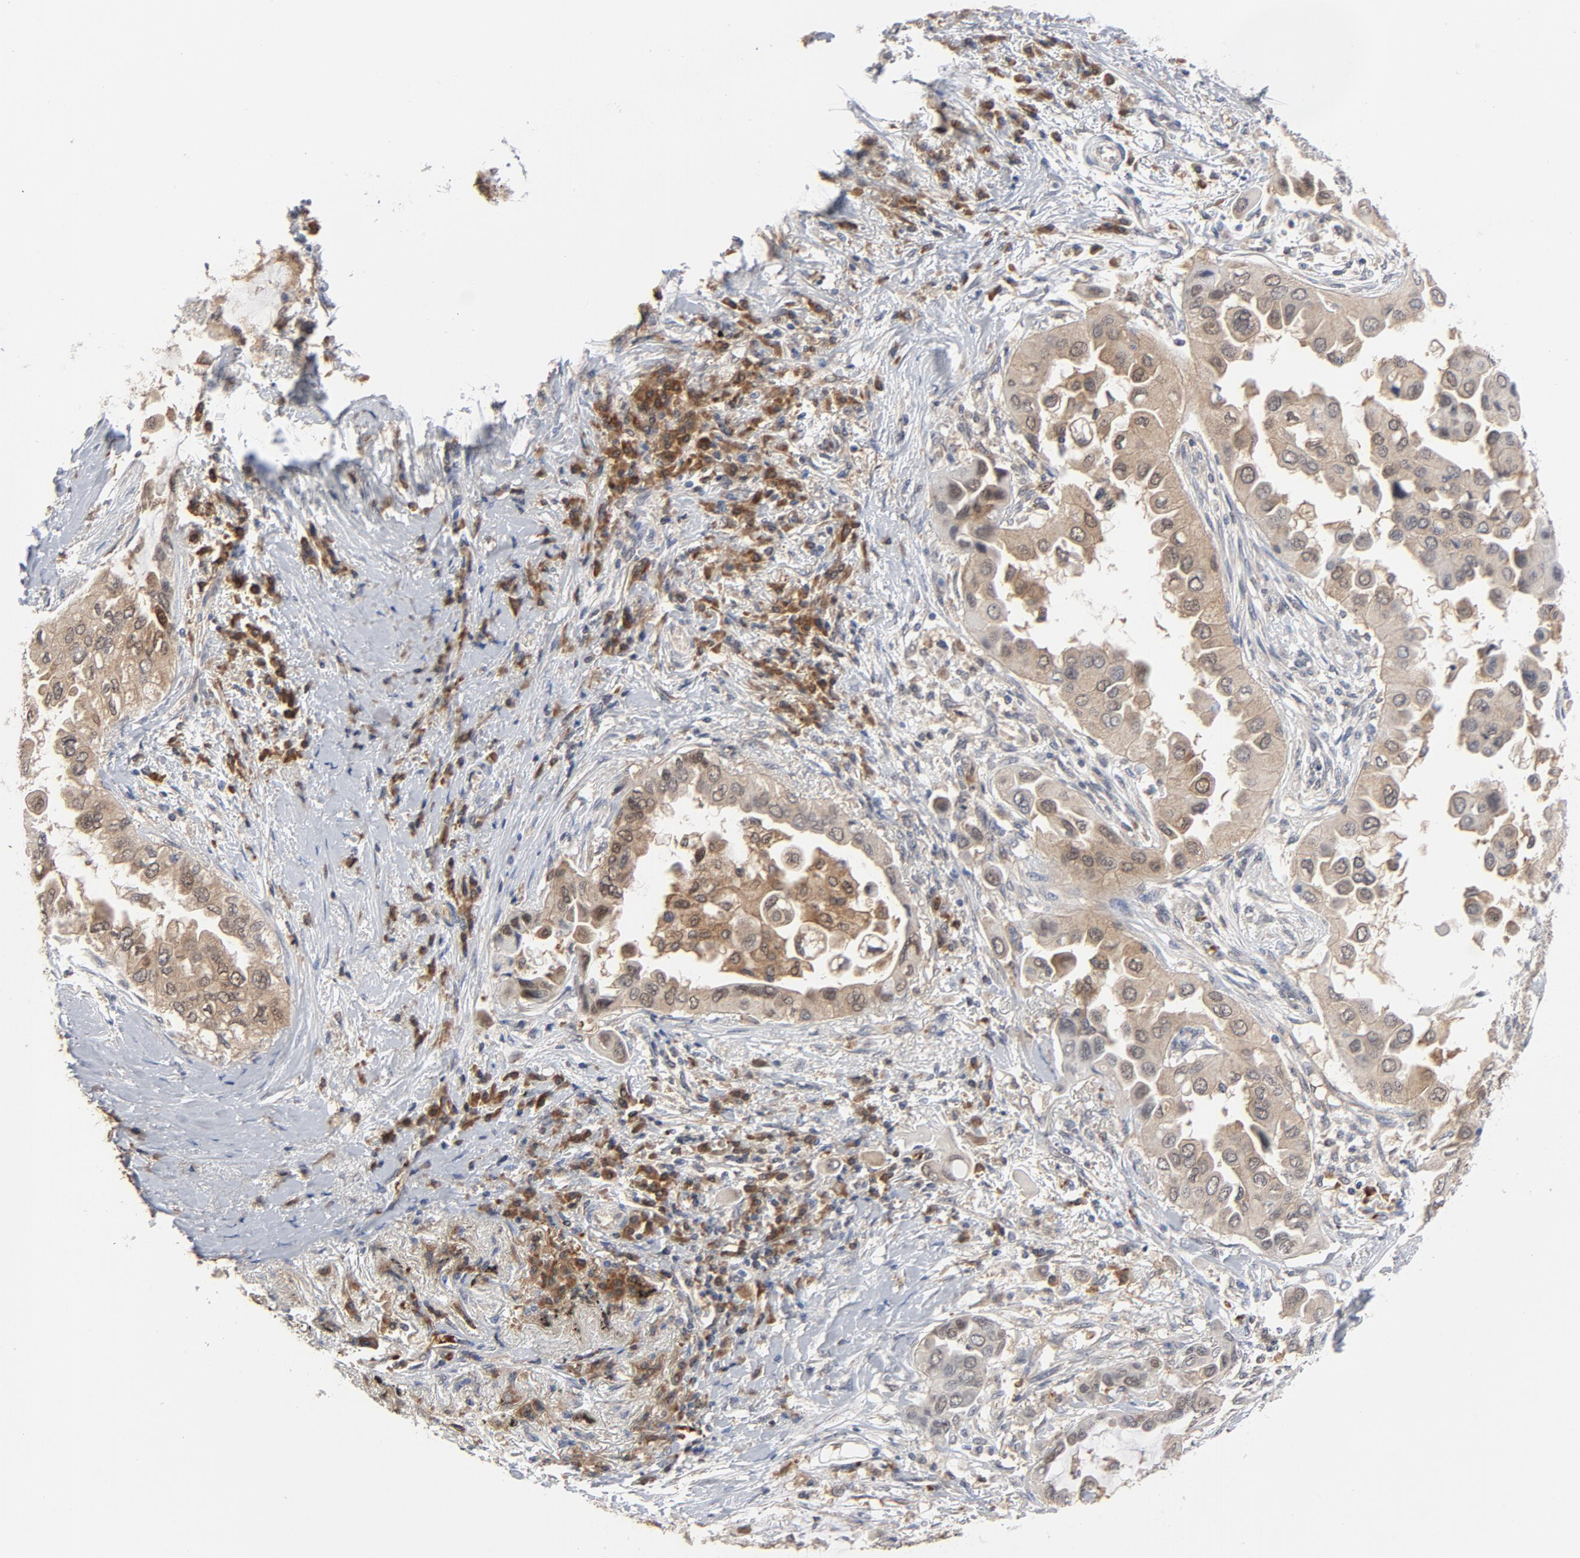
{"staining": {"intensity": "weak", "quantity": ">75%", "location": "cytoplasmic/membranous"}, "tissue": "lung cancer", "cell_type": "Tumor cells", "image_type": "cancer", "snomed": [{"axis": "morphology", "description": "Adenocarcinoma, NOS"}, {"axis": "topography", "description": "Lung"}], "caption": "An immunohistochemistry micrograph of tumor tissue is shown. Protein staining in brown labels weak cytoplasmic/membranous positivity in lung adenocarcinoma within tumor cells. The staining is performed using DAB brown chromogen to label protein expression. The nuclei are counter-stained blue using hematoxylin.", "gene": "PRDX1", "patient": {"sex": "female", "age": 76}}